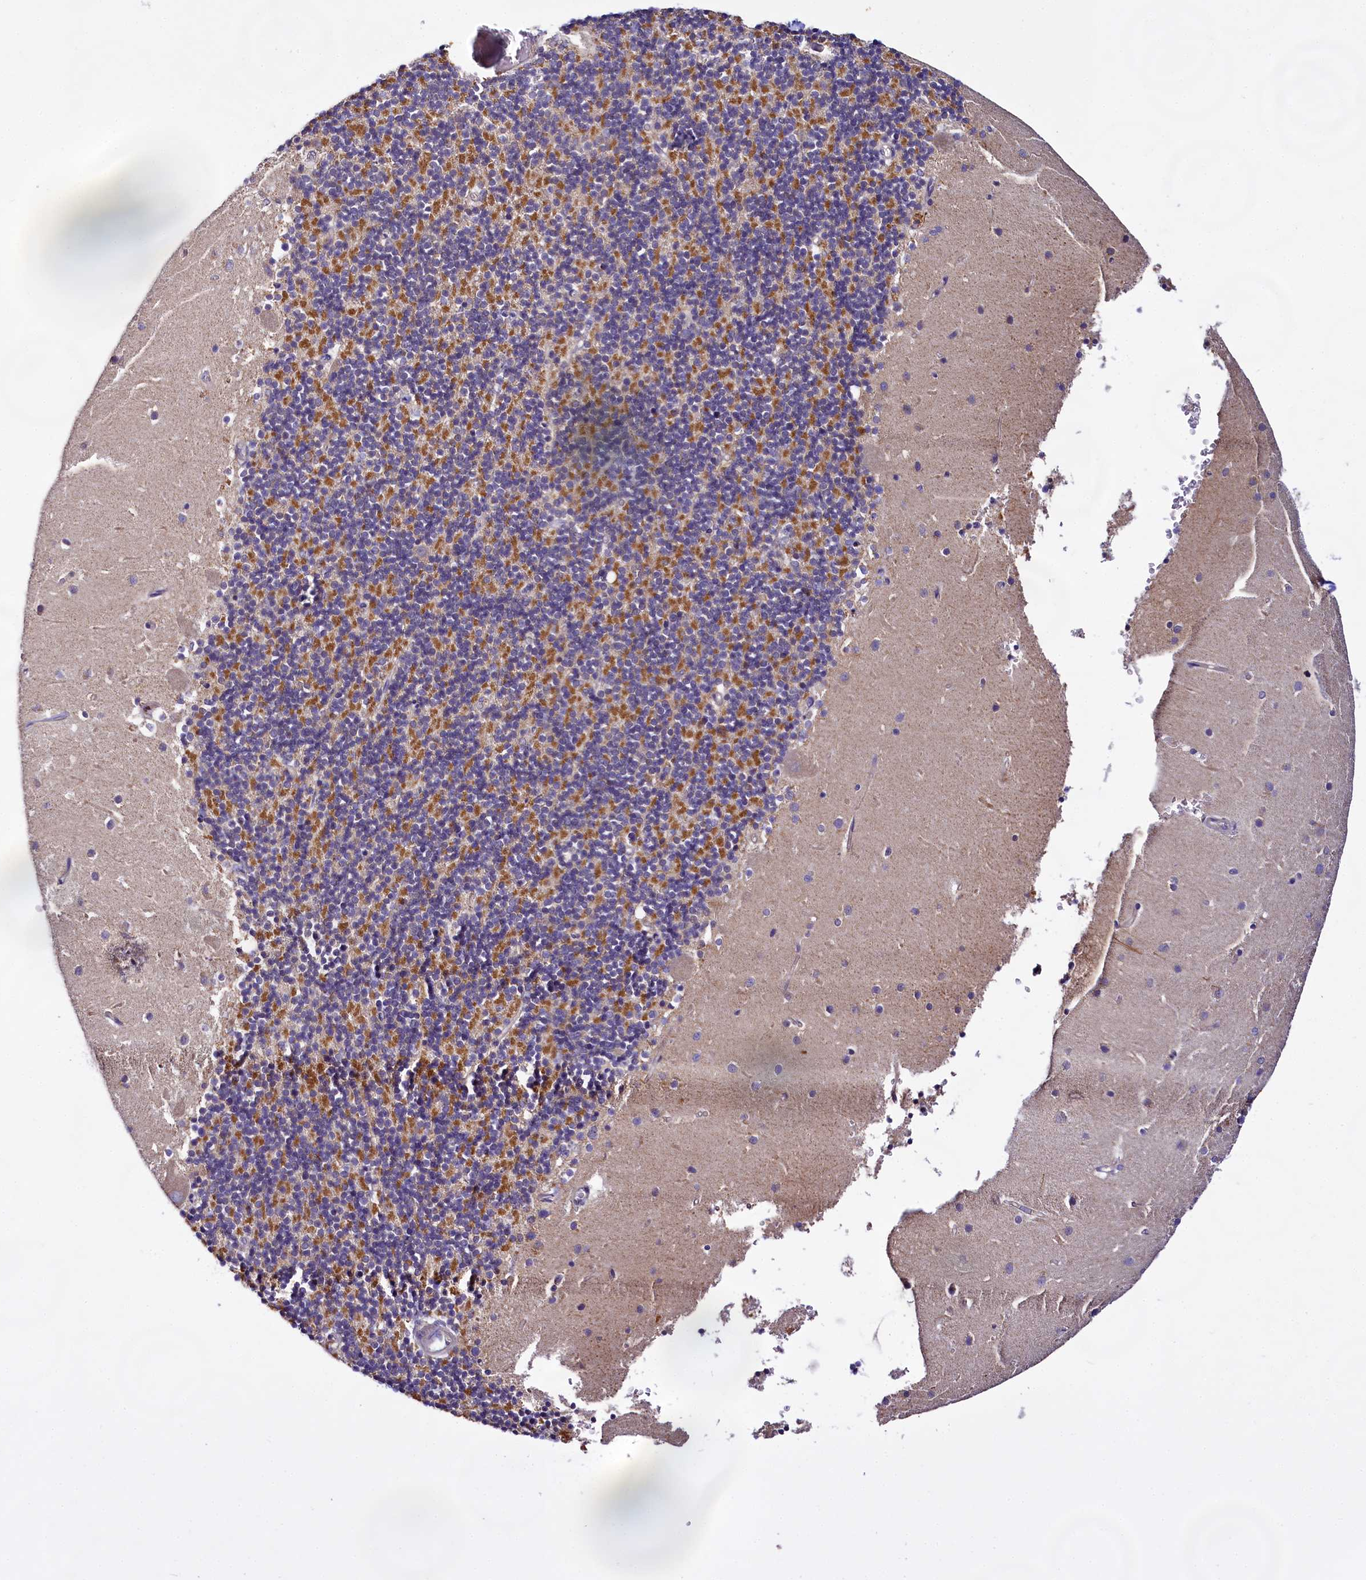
{"staining": {"intensity": "strong", "quantity": "25%-75%", "location": "cytoplasmic/membranous"}, "tissue": "cerebellum", "cell_type": "Cells in granular layer", "image_type": "normal", "snomed": [{"axis": "morphology", "description": "Normal tissue, NOS"}, {"axis": "topography", "description": "Cerebellum"}], "caption": "Immunohistochemistry (IHC) image of normal cerebellum: human cerebellum stained using immunohistochemistry reveals high levels of strong protein expression localized specifically in the cytoplasmic/membranous of cells in granular layer, appearing as a cytoplasmic/membranous brown color.", "gene": "CEP295", "patient": {"sex": "male", "age": 54}}